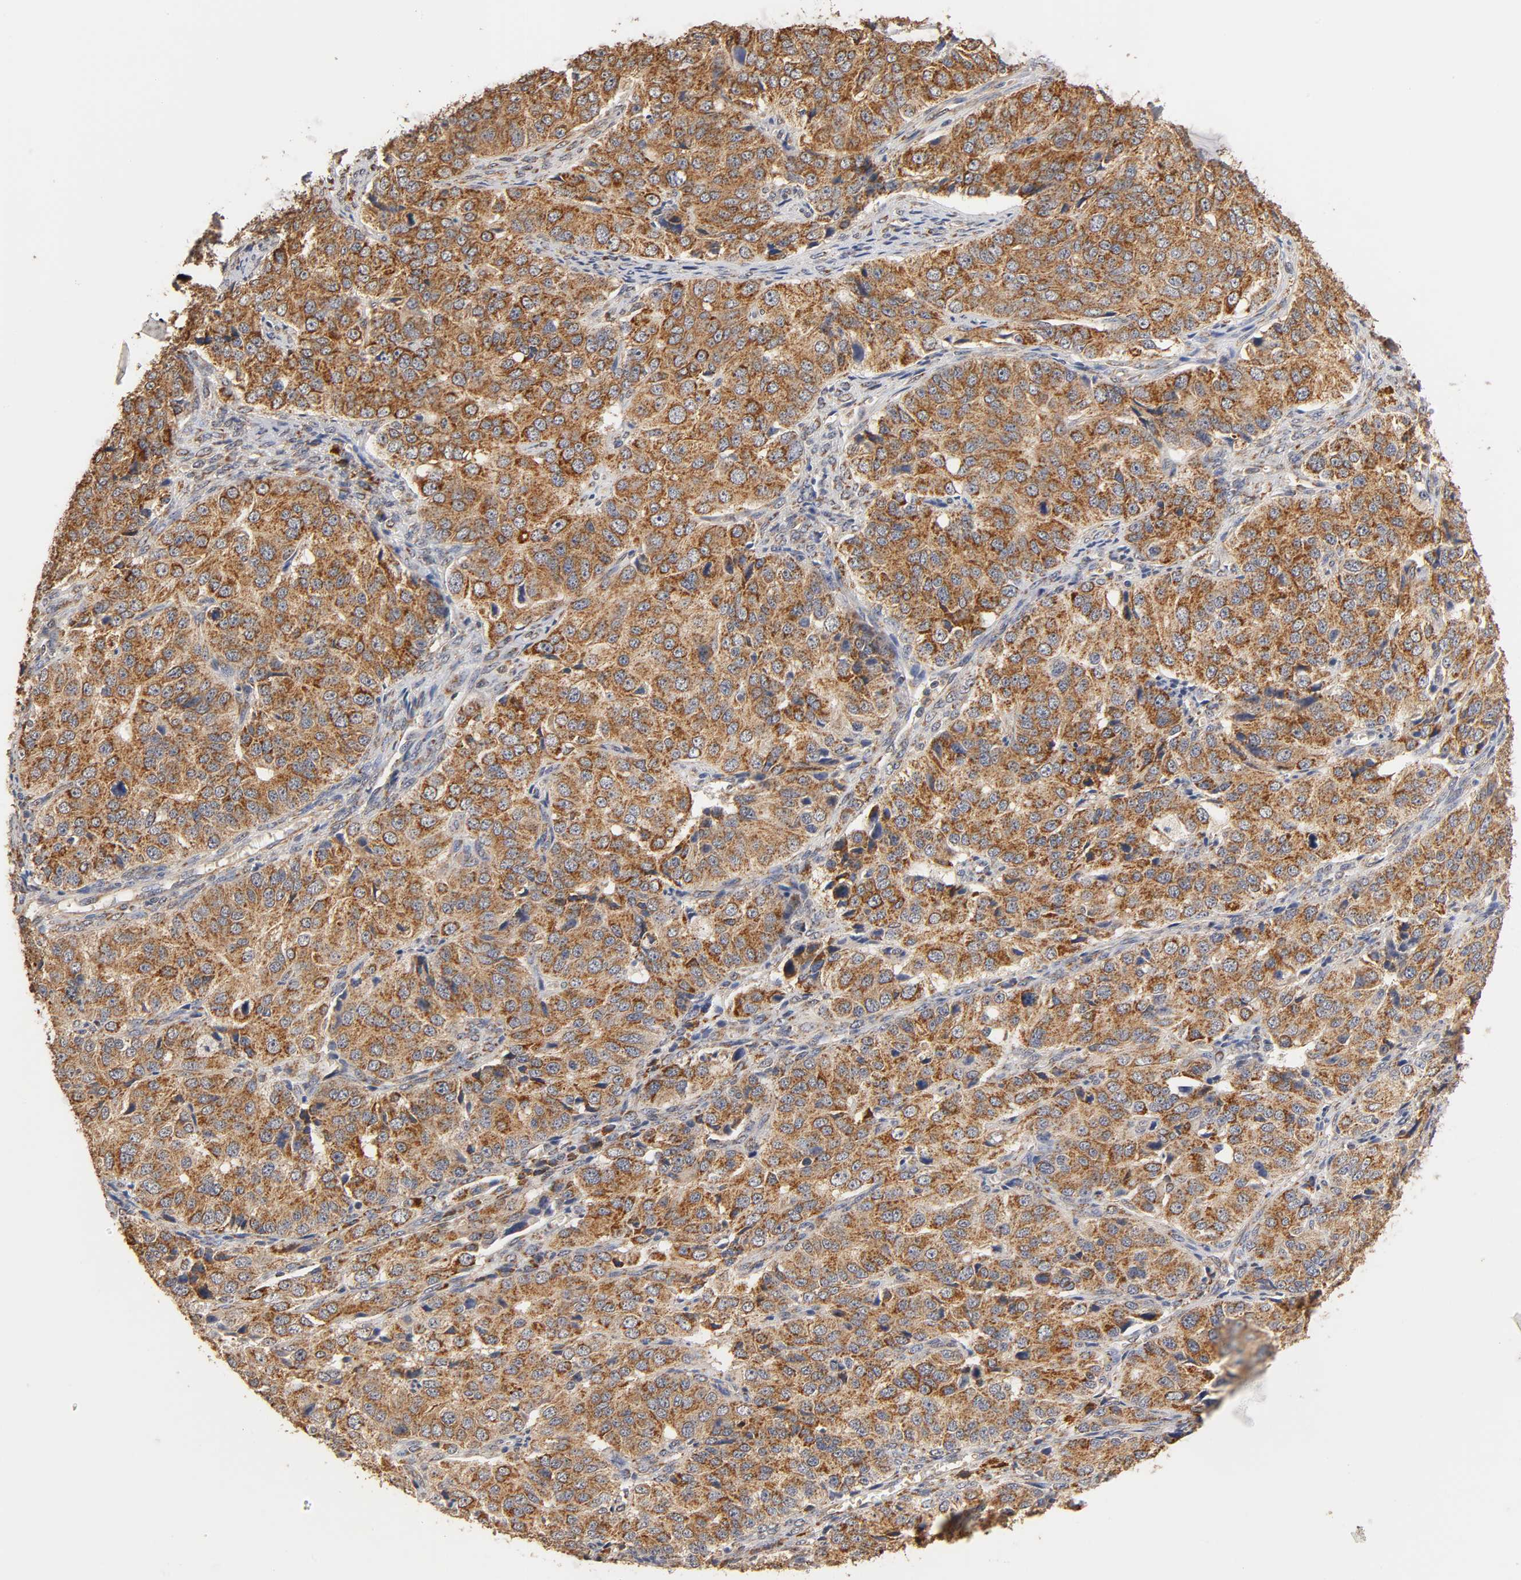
{"staining": {"intensity": "strong", "quantity": ">75%", "location": "cytoplasmic/membranous"}, "tissue": "ovarian cancer", "cell_type": "Tumor cells", "image_type": "cancer", "snomed": [{"axis": "morphology", "description": "Carcinoma, endometroid"}, {"axis": "topography", "description": "Ovary"}], "caption": "This is a histology image of IHC staining of ovarian endometroid carcinoma, which shows strong staining in the cytoplasmic/membranous of tumor cells.", "gene": "PKN1", "patient": {"sex": "female", "age": 51}}